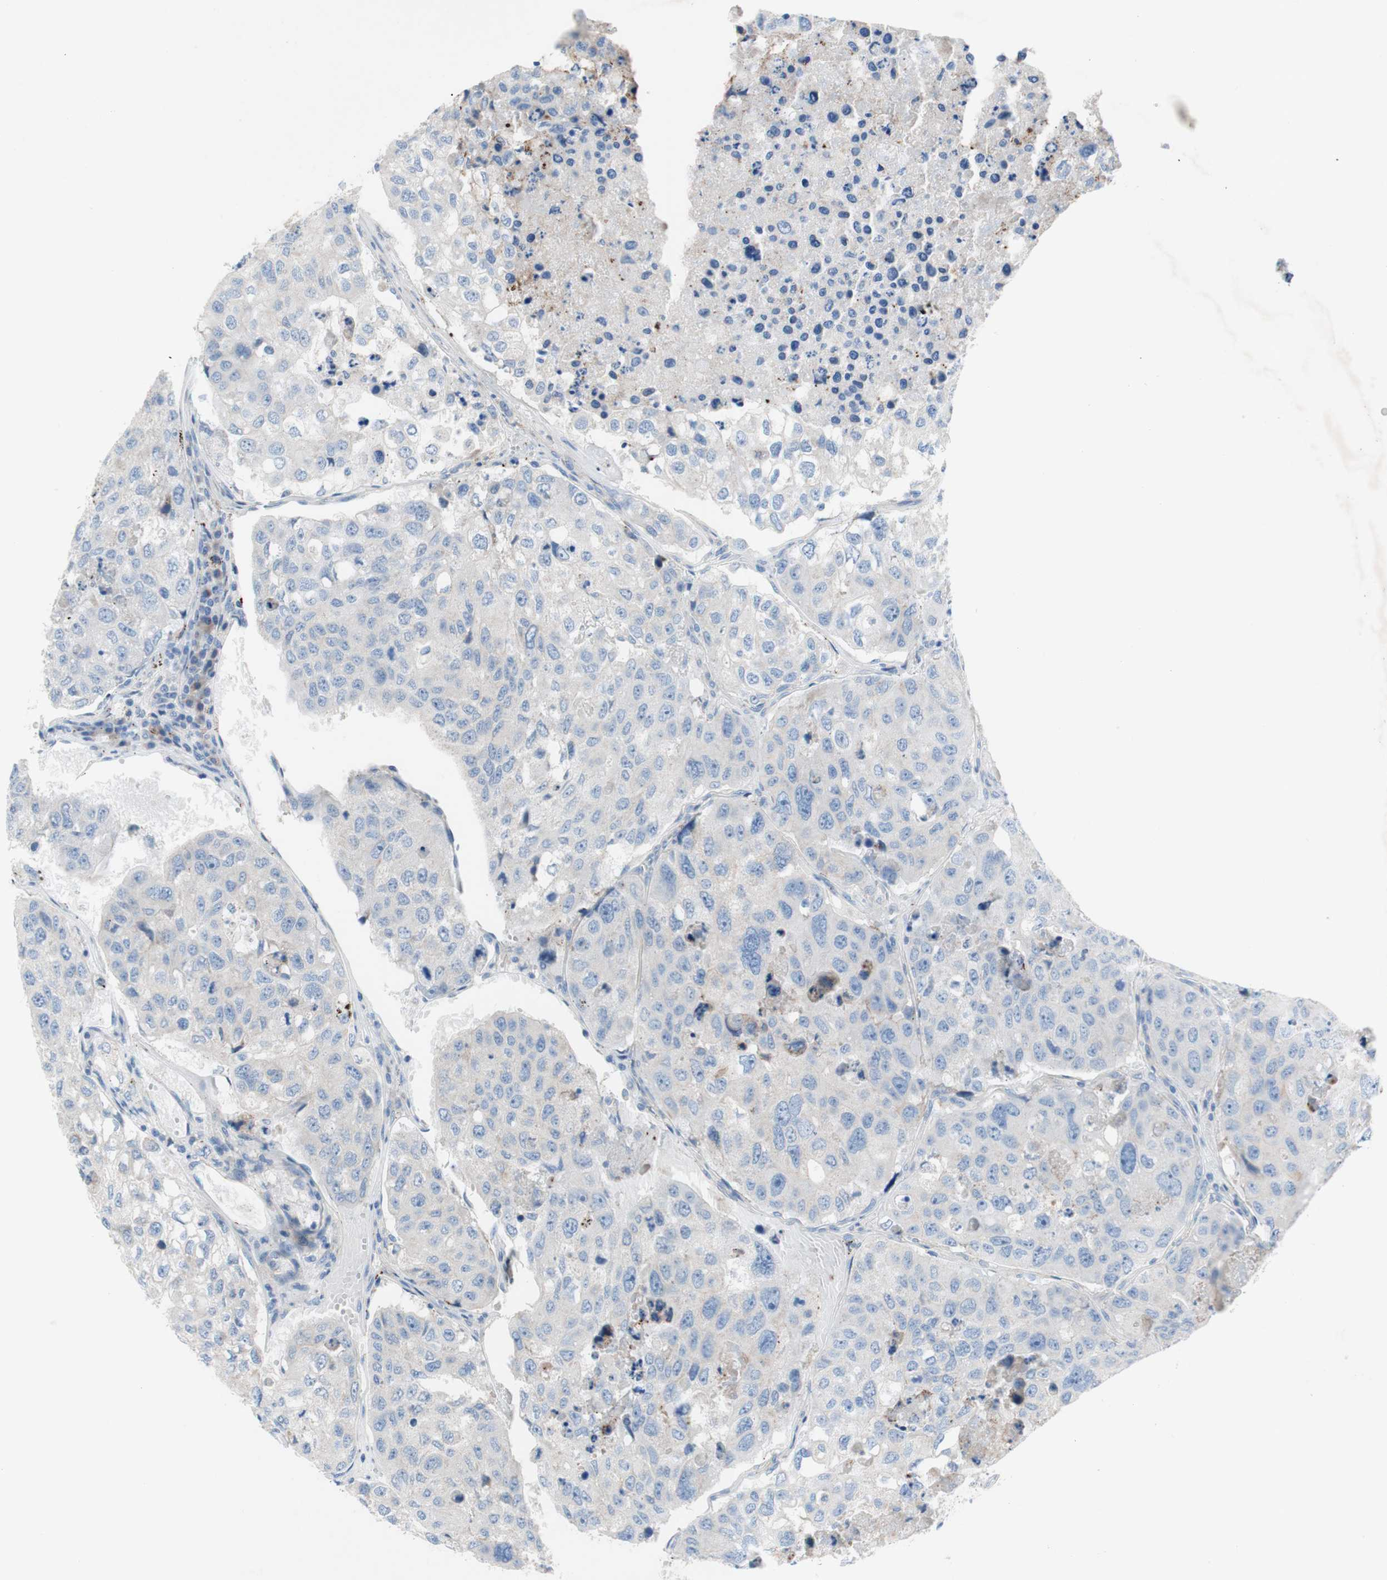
{"staining": {"intensity": "negative", "quantity": "none", "location": "none"}, "tissue": "urothelial cancer", "cell_type": "Tumor cells", "image_type": "cancer", "snomed": [{"axis": "morphology", "description": "Urothelial carcinoma, High grade"}, {"axis": "topography", "description": "Lymph node"}, {"axis": "topography", "description": "Urinary bladder"}], "caption": "DAB (3,3'-diaminobenzidine) immunohistochemical staining of human urothelial cancer demonstrates no significant expression in tumor cells.", "gene": "TMIGD2", "patient": {"sex": "male", "age": 51}}